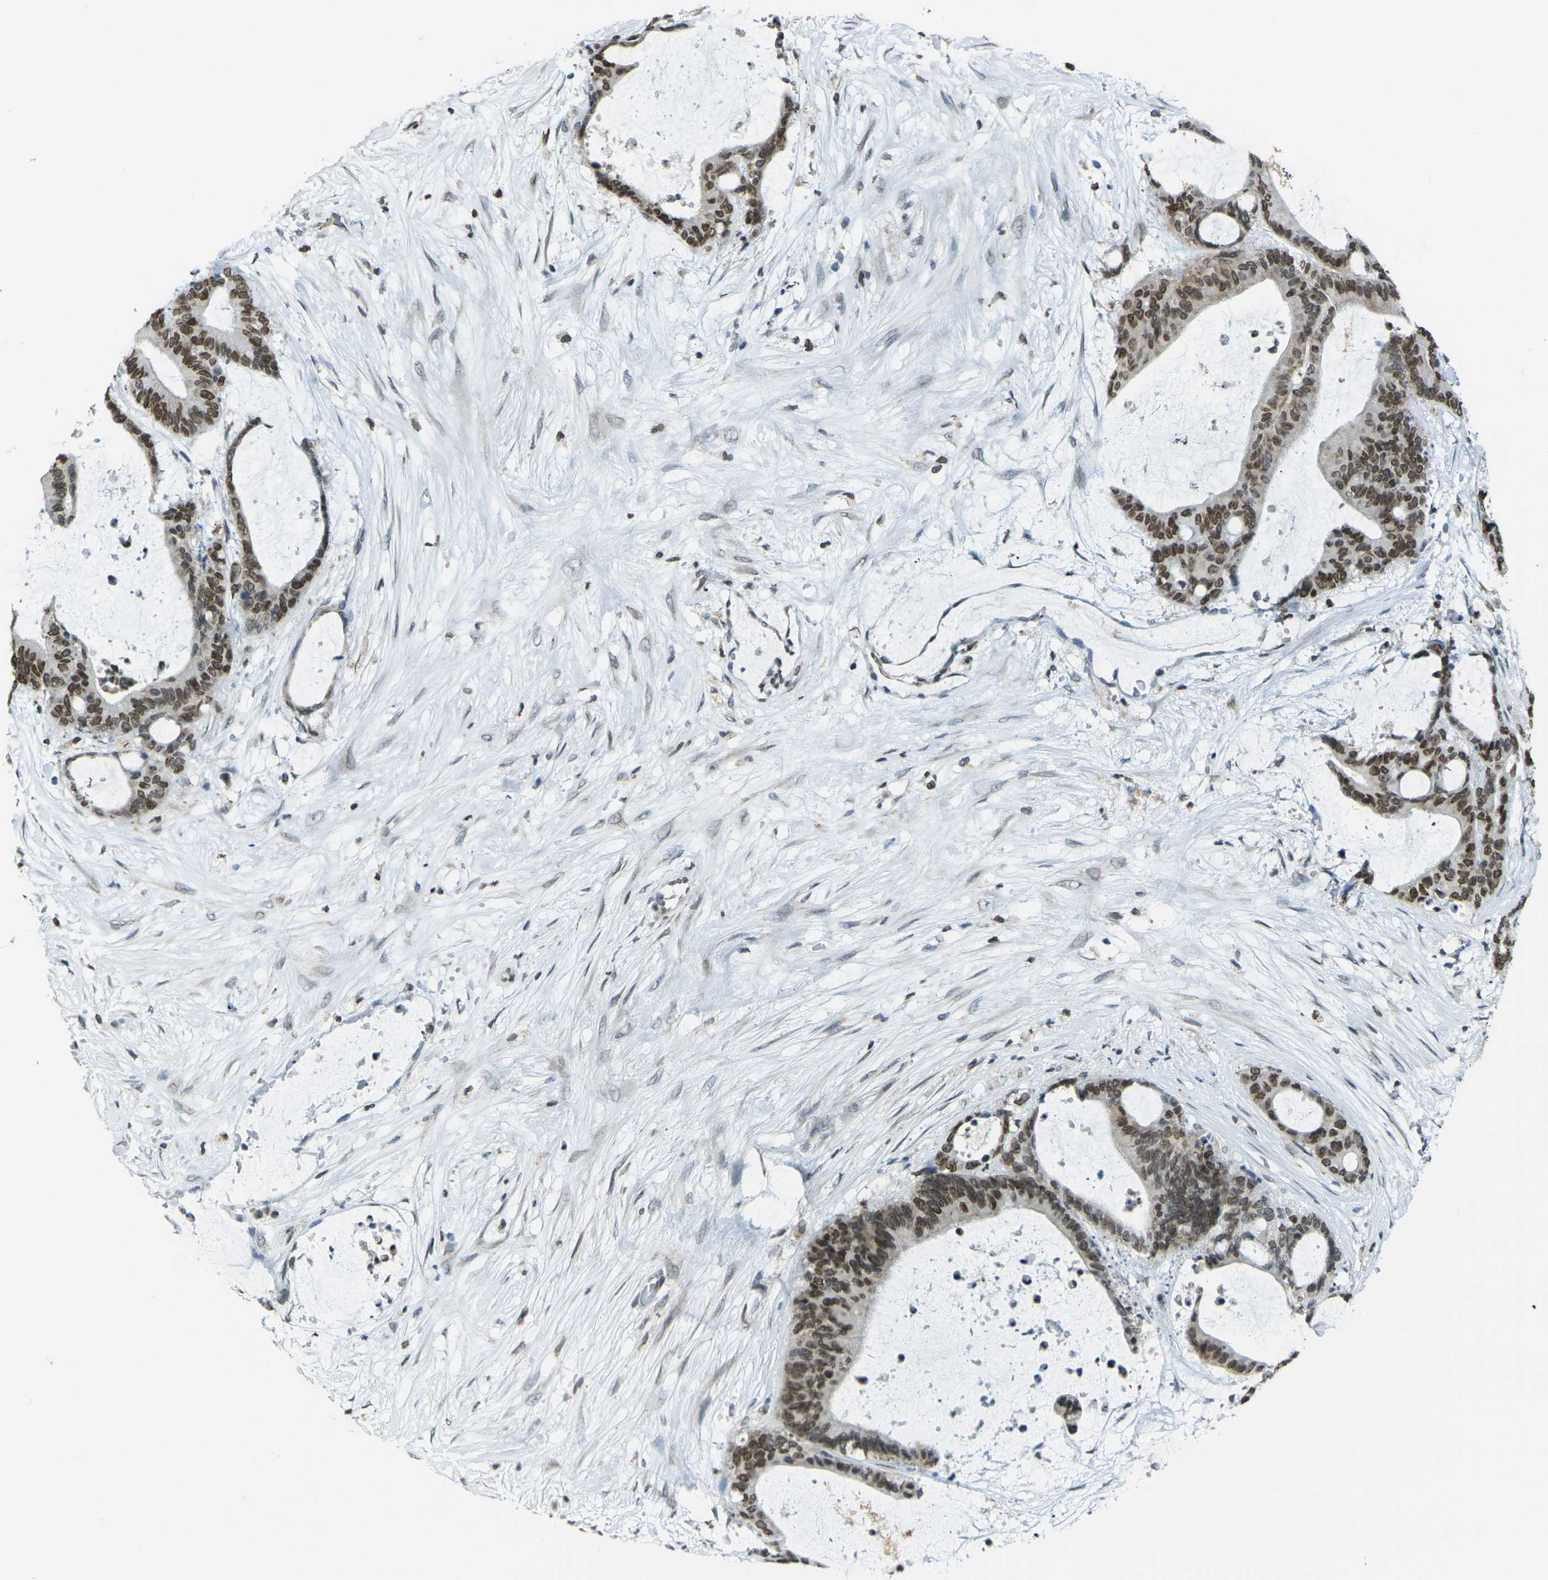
{"staining": {"intensity": "strong", "quantity": ">75%", "location": "cytoplasmic/membranous,nuclear"}, "tissue": "liver cancer", "cell_type": "Tumor cells", "image_type": "cancer", "snomed": [{"axis": "morphology", "description": "Cholangiocarcinoma"}, {"axis": "topography", "description": "Liver"}], "caption": "Cholangiocarcinoma (liver) stained for a protein (brown) shows strong cytoplasmic/membranous and nuclear positive expression in about >75% of tumor cells.", "gene": "BRDT", "patient": {"sex": "female", "age": 73}}